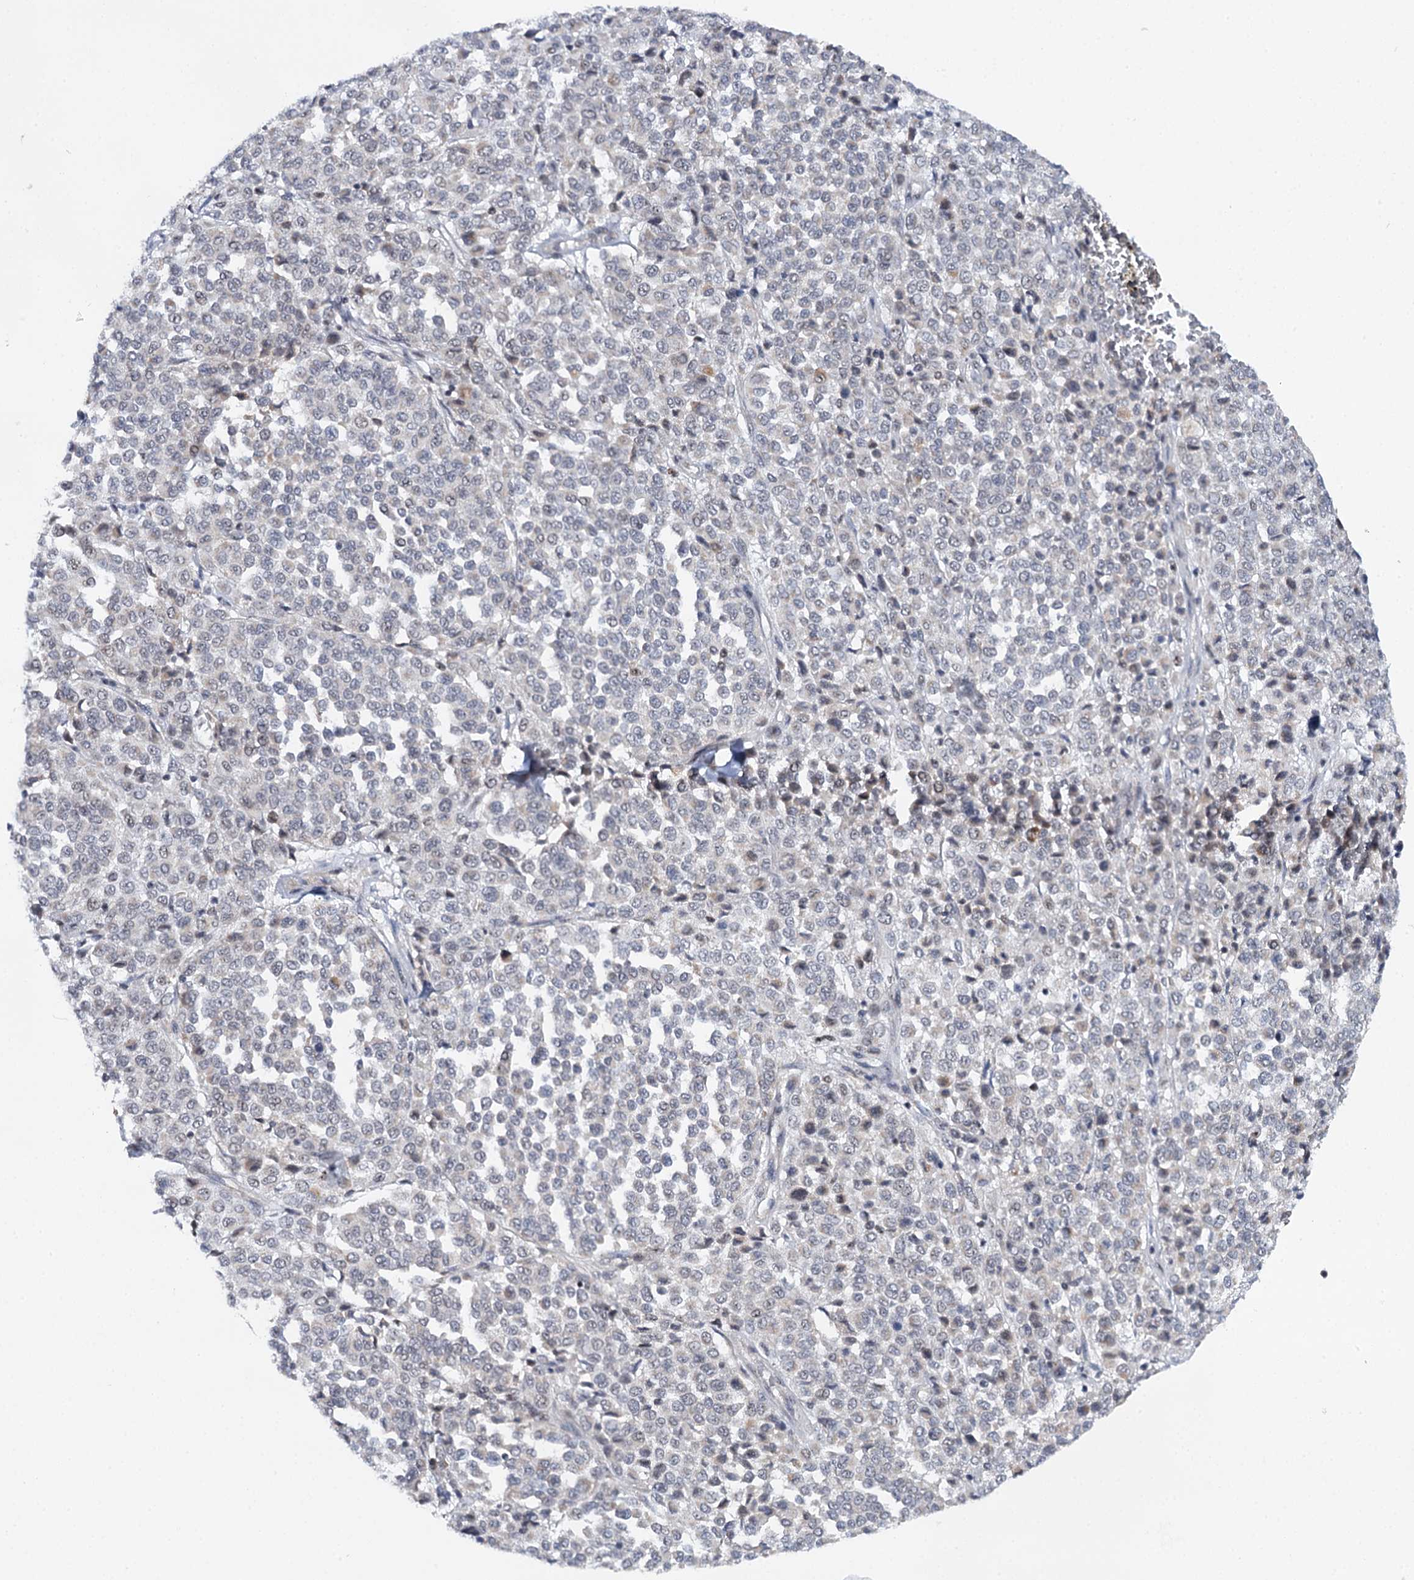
{"staining": {"intensity": "negative", "quantity": "none", "location": "none"}, "tissue": "melanoma", "cell_type": "Tumor cells", "image_type": "cancer", "snomed": [{"axis": "morphology", "description": "Malignant melanoma, Metastatic site"}, {"axis": "topography", "description": "Pancreas"}], "caption": "DAB immunohistochemical staining of malignant melanoma (metastatic site) reveals no significant staining in tumor cells.", "gene": "BUD13", "patient": {"sex": "female", "age": 30}}